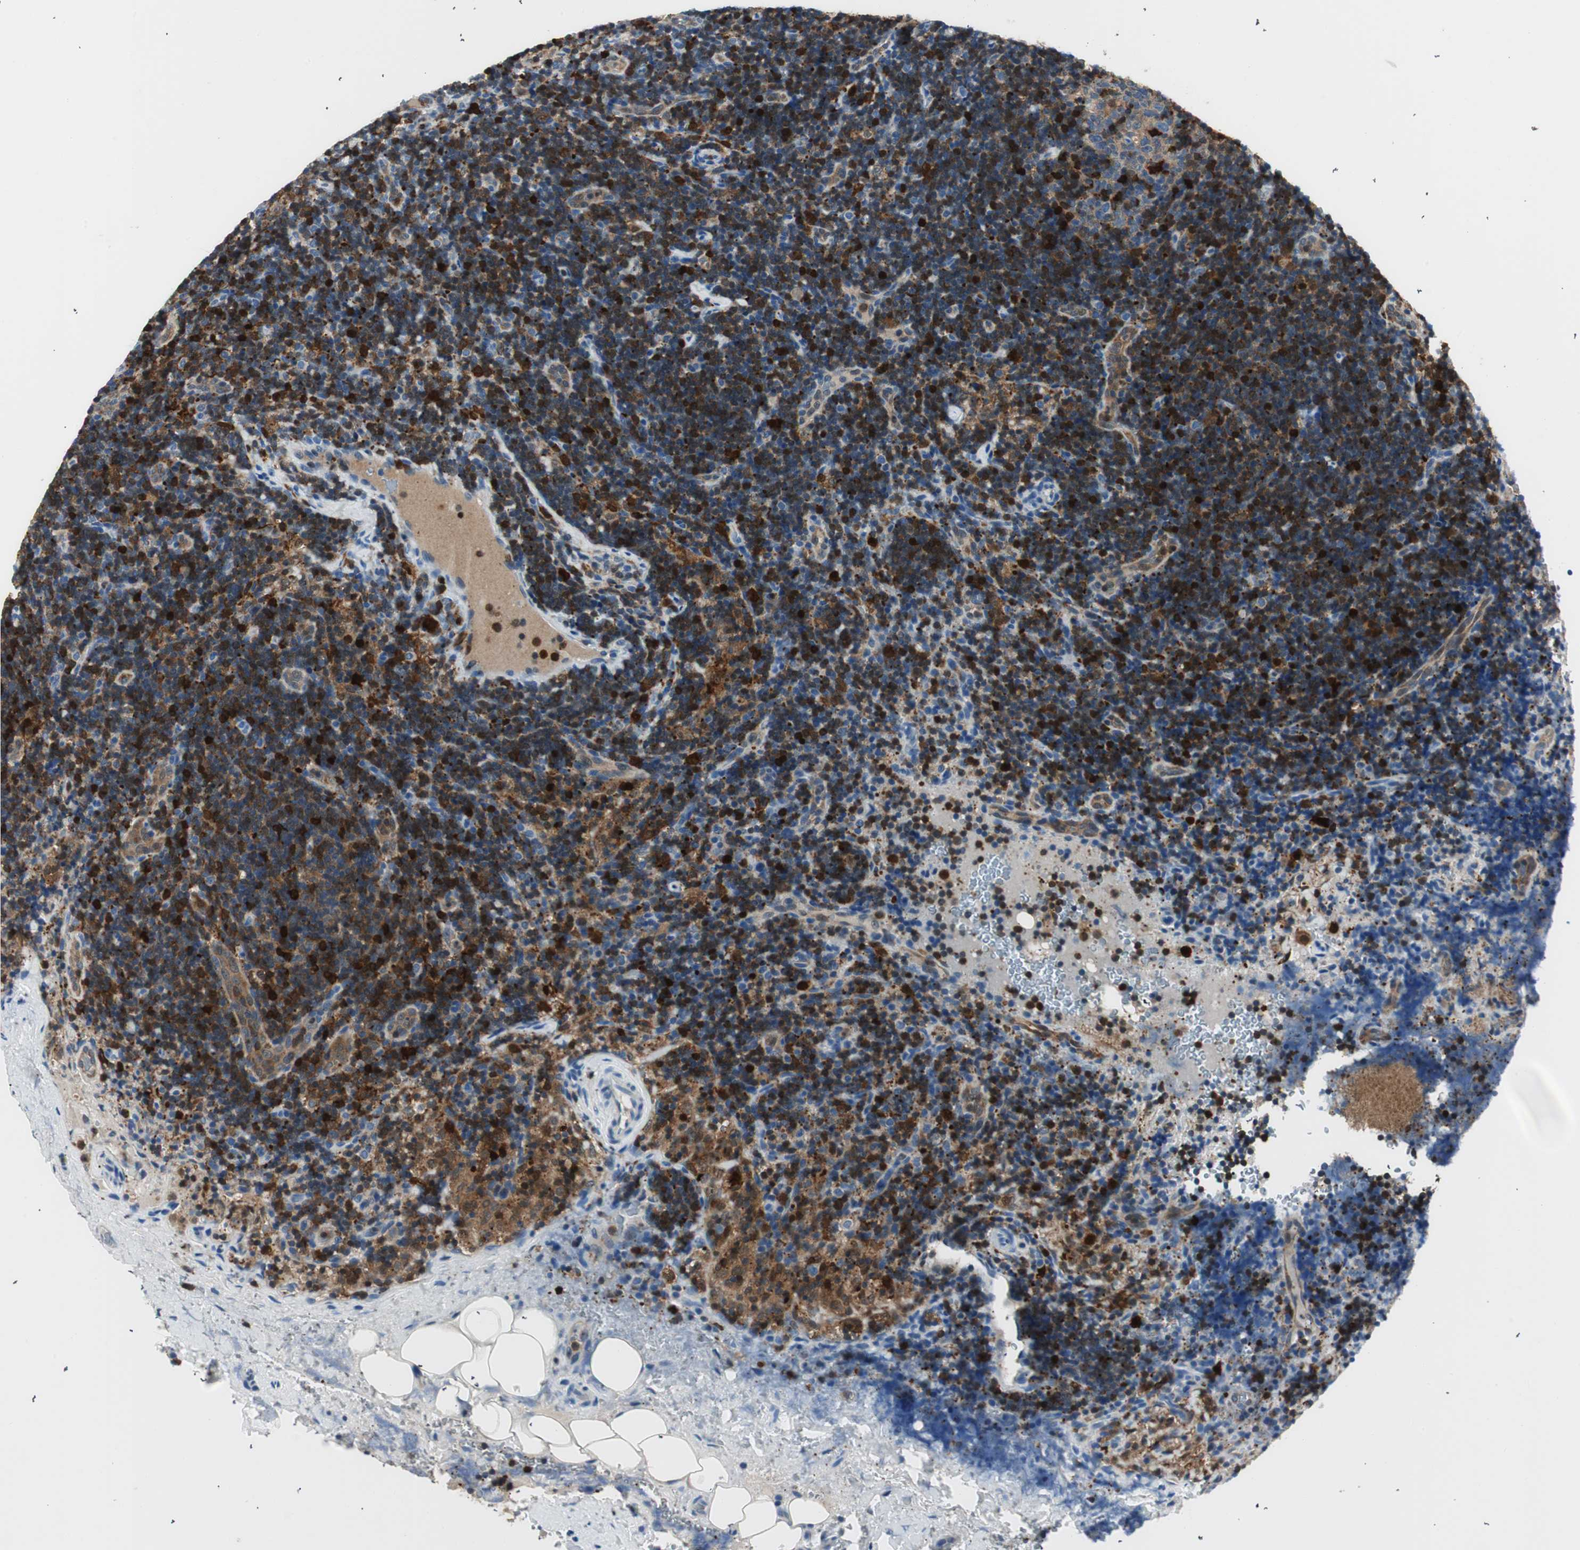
{"staining": {"intensity": "strong", "quantity": ">75%", "location": "cytoplasmic/membranous"}, "tissue": "lymph node", "cell_type": "Germinal center cells", "image_type": "normal", "snomed": [{"axis": "morphology", "description": "Normal tissue, NOS"}, {"axis": "topography", "description": "Lymph node"}], "caption": "IHC image of unremarkable lymph node: human lymph node stained using IHC reveals high levels of strong protein expression localized specifically in the cytoplasmic/membranous of germinal center cells, appearing as a cytoplasmic/membranous brown color.", "gene": "COTL1", "patient": {"sex": "female", "age": 14}}